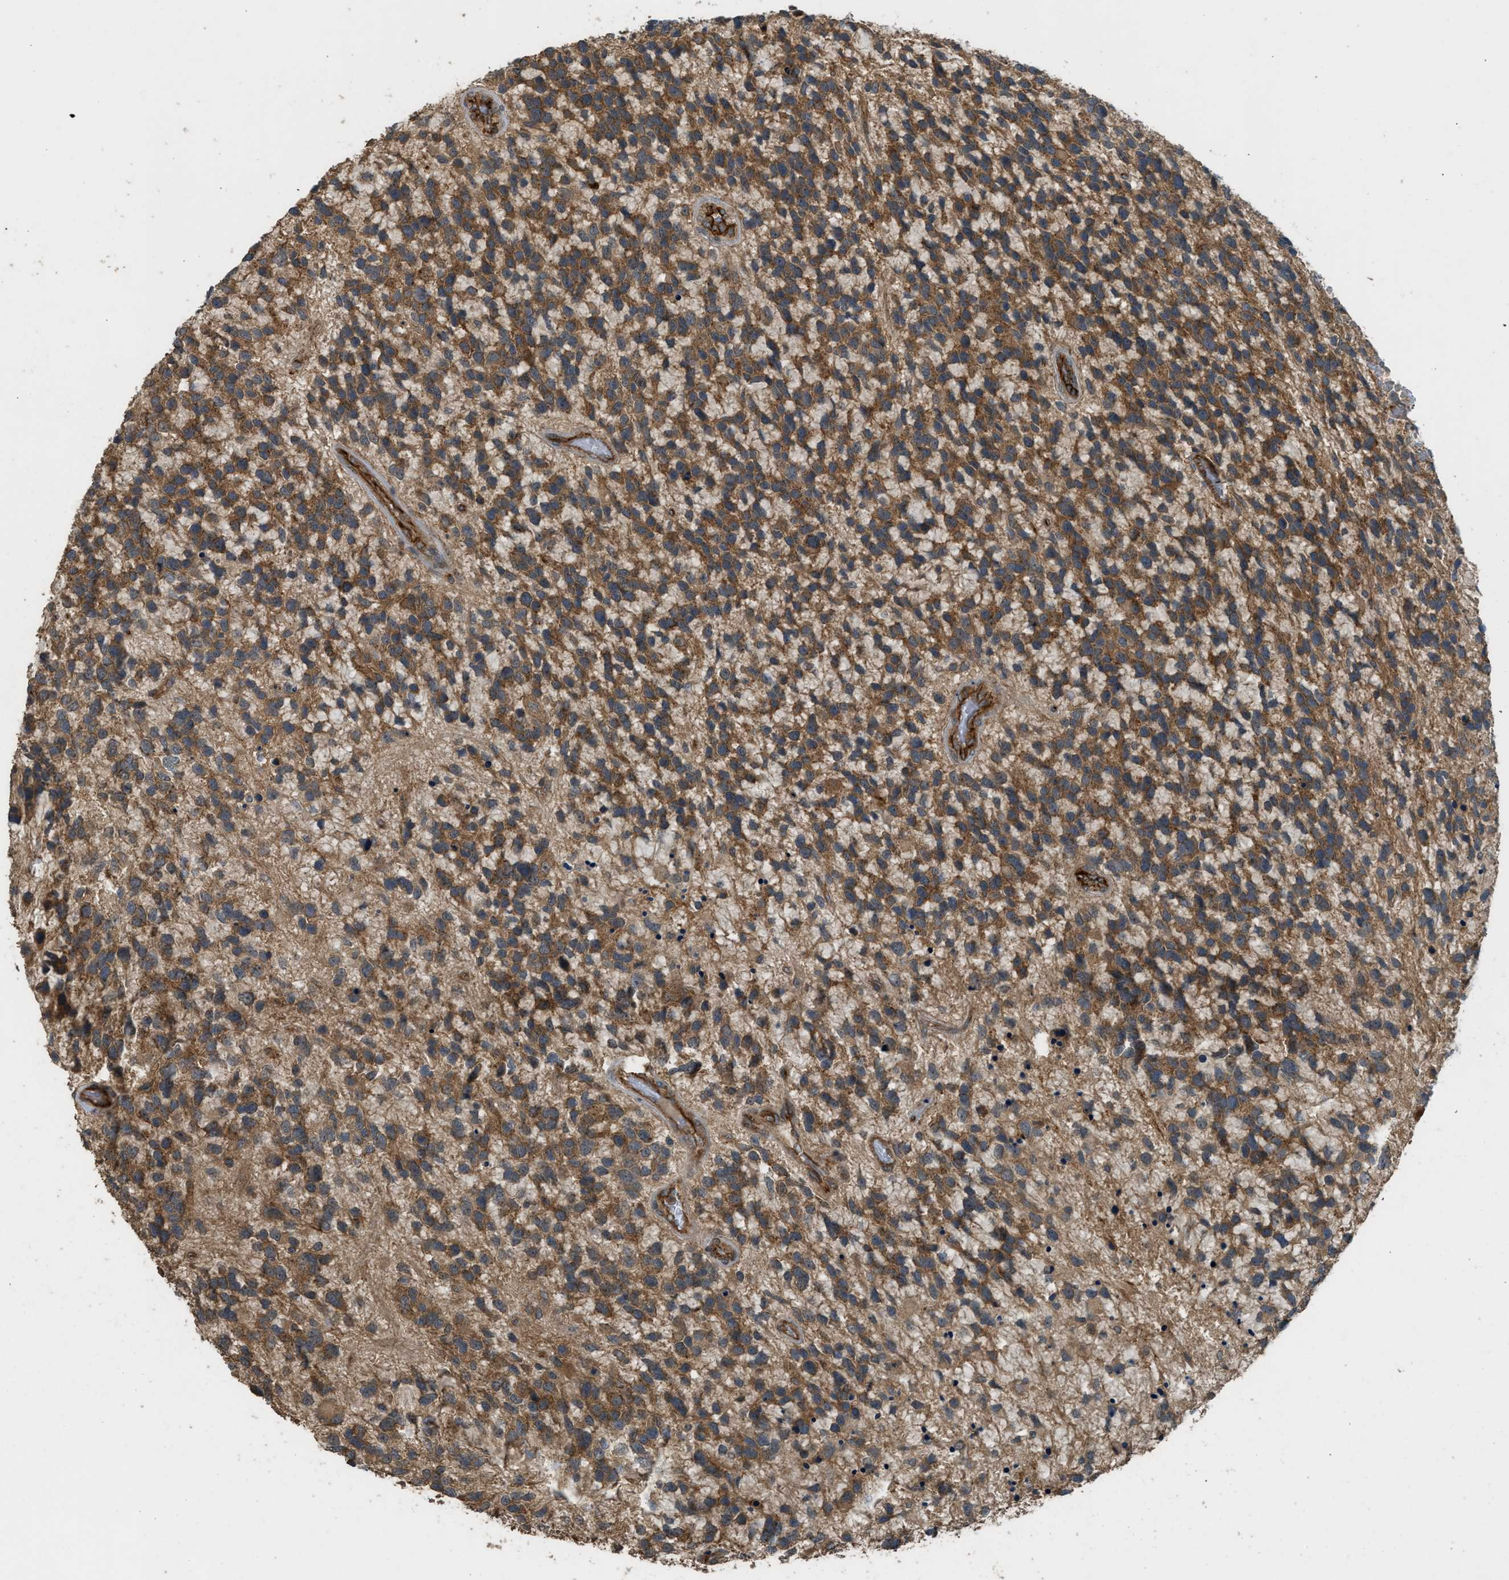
{"staining": {"intensity": "moderate", "quantity": ">75%", "location": "cytoplasmic/membranous"}, "tissue": "glioma", "cell_type": "Tumor cells", "image_type": "cancer", "snomed": [{"axis": "morphology", "description": "Glioma, malignant, High grade"}, {"axis": "topography", "description": "Brain"}], "caption": "Malignant glioma (high-grade) stained with a brown dye shows moderate cytoplasmic/membranous positive expression in approximately >75% of tumor cells.", "gene": "HIP1R", "patient": {"sex": "female", "age": 58}}